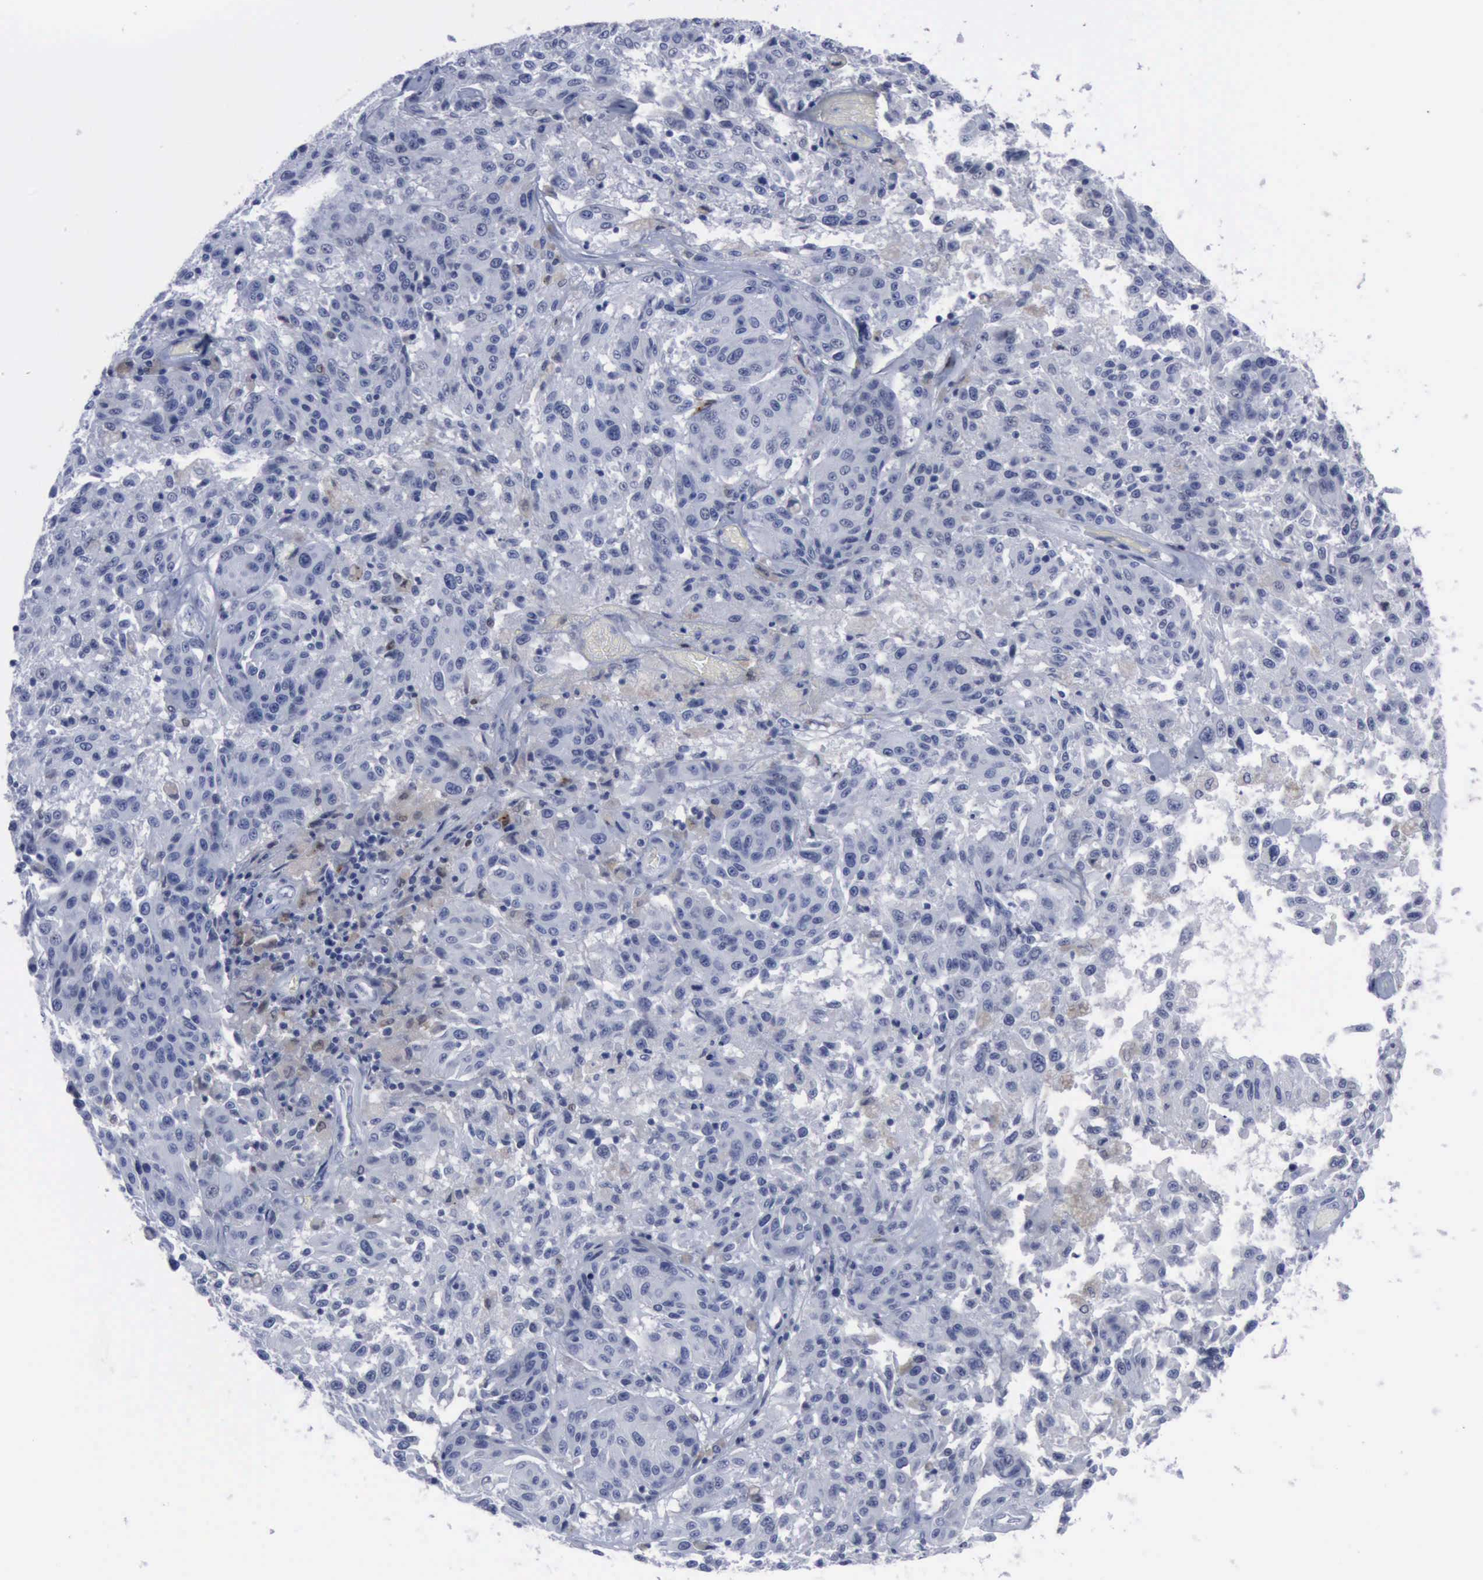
{"staining": {"intensity": "negative", "quantity": "none", "location": "none"}, "tissue": "melanoma", "cell_type": "Tumor cells", "image_type": "cancer", "snomed": [{"axis": "morphology", "description": "Malignant melanoma, NOS"}, {"axis": "topography", "description": "Skin"}], "caption": "The immunohistochemistry (IHC) micrograph has no significant staining in tumor cells of malignant melanoma tissue.", "gene": "CSTA", "patient": {"sex": "female", "age": 77}}